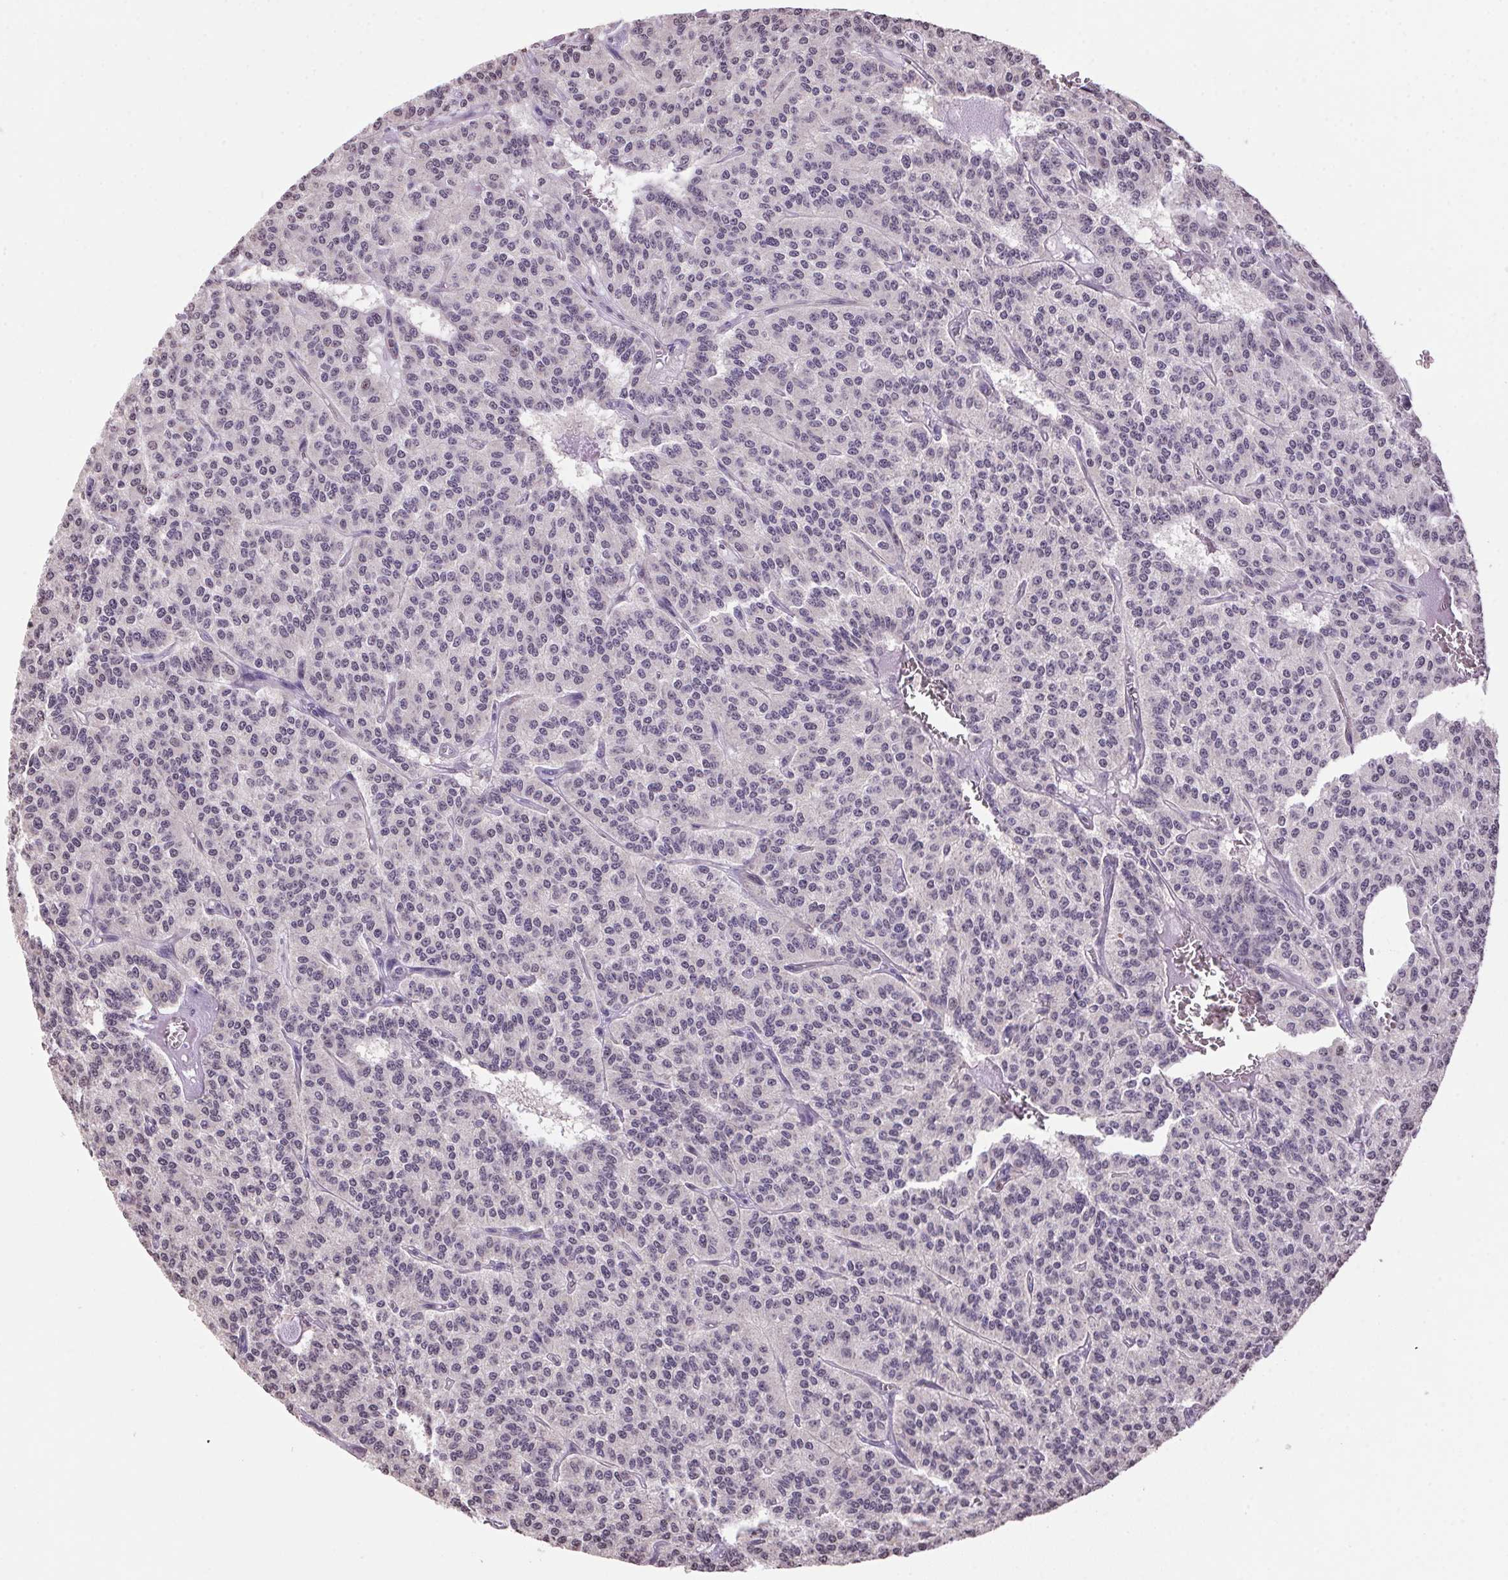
{"staining": {"intensity": "weak", "quantity": "25%-75%", "location": "nuclear"}, "tissue": "carcinoid", "cell_type": "Tumor cells", "image_type": "cancer", "snomed": [{"axis": "morphology", "description": "Carcinoid, malignant, NOS"}, {"axis": "topography", "description": "Lung"}], "caption": "The immunohistochemical stain highlights weak nuclear expression in tumor cells of carcinoid tissue.", "gene": "VWA3B", "patient": {"sex": "female", "age": 71}}